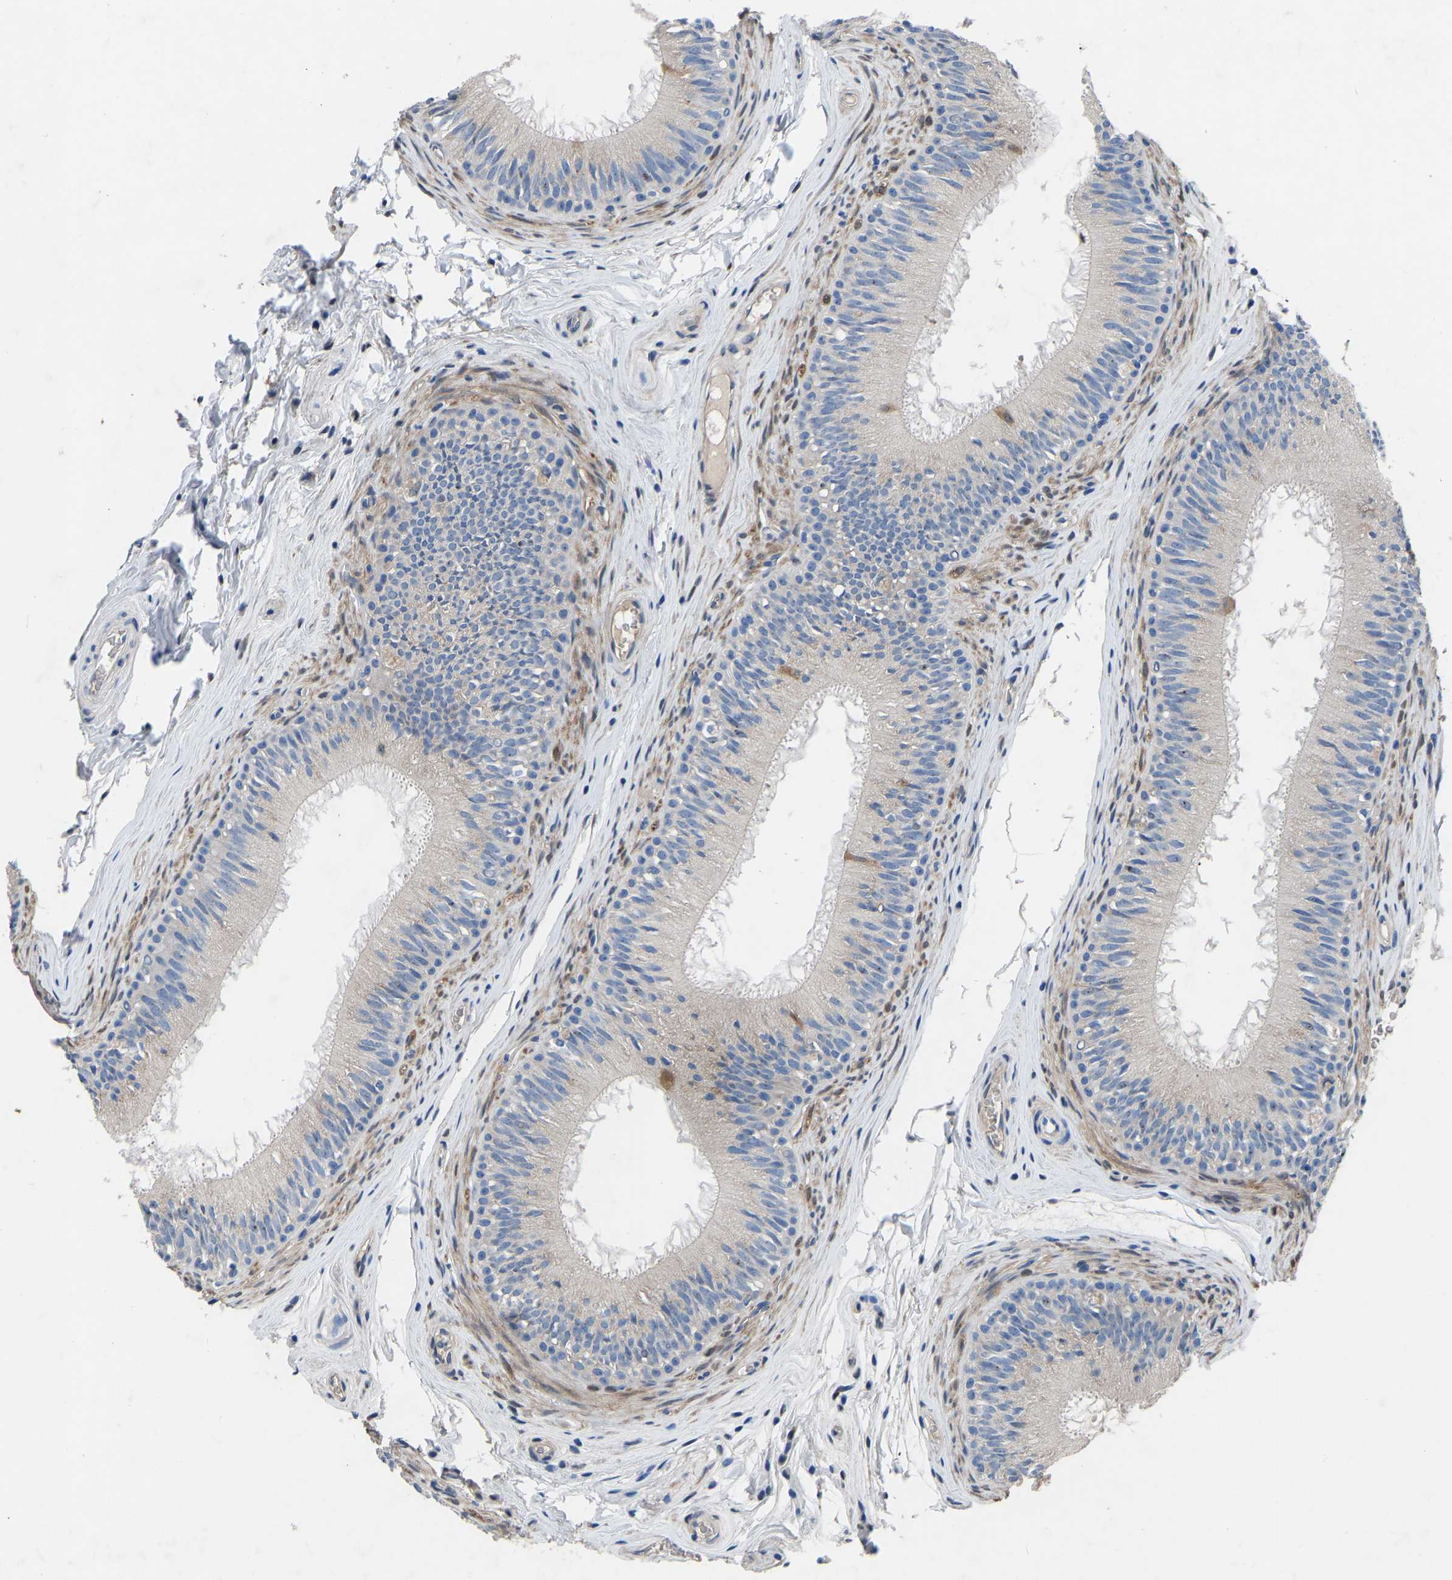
{"staining": {"intensity": "moderate", "quantity": "<25%", "location": "cytoplasmic/membranous"}, "tissue": "epididymis", "cell_type": "Glandular cells", "image_type": "normal", "snomed": [{"axis": "morphology", "description": "Normal tissue, NOS"}, {"axis": "topography", "description": "Testis"}, {"axis": "topography", "description": "Epididymis"}], "caption": "A brown stain highlights moderate cytoplasmic/membranous expression of a protein in glandular cells of normal human epididymis. (Brightfield microscopy of DAB IHC at high magnification).", "gene": "RBP1", "patient": {"sex": "male", "age": 36}}